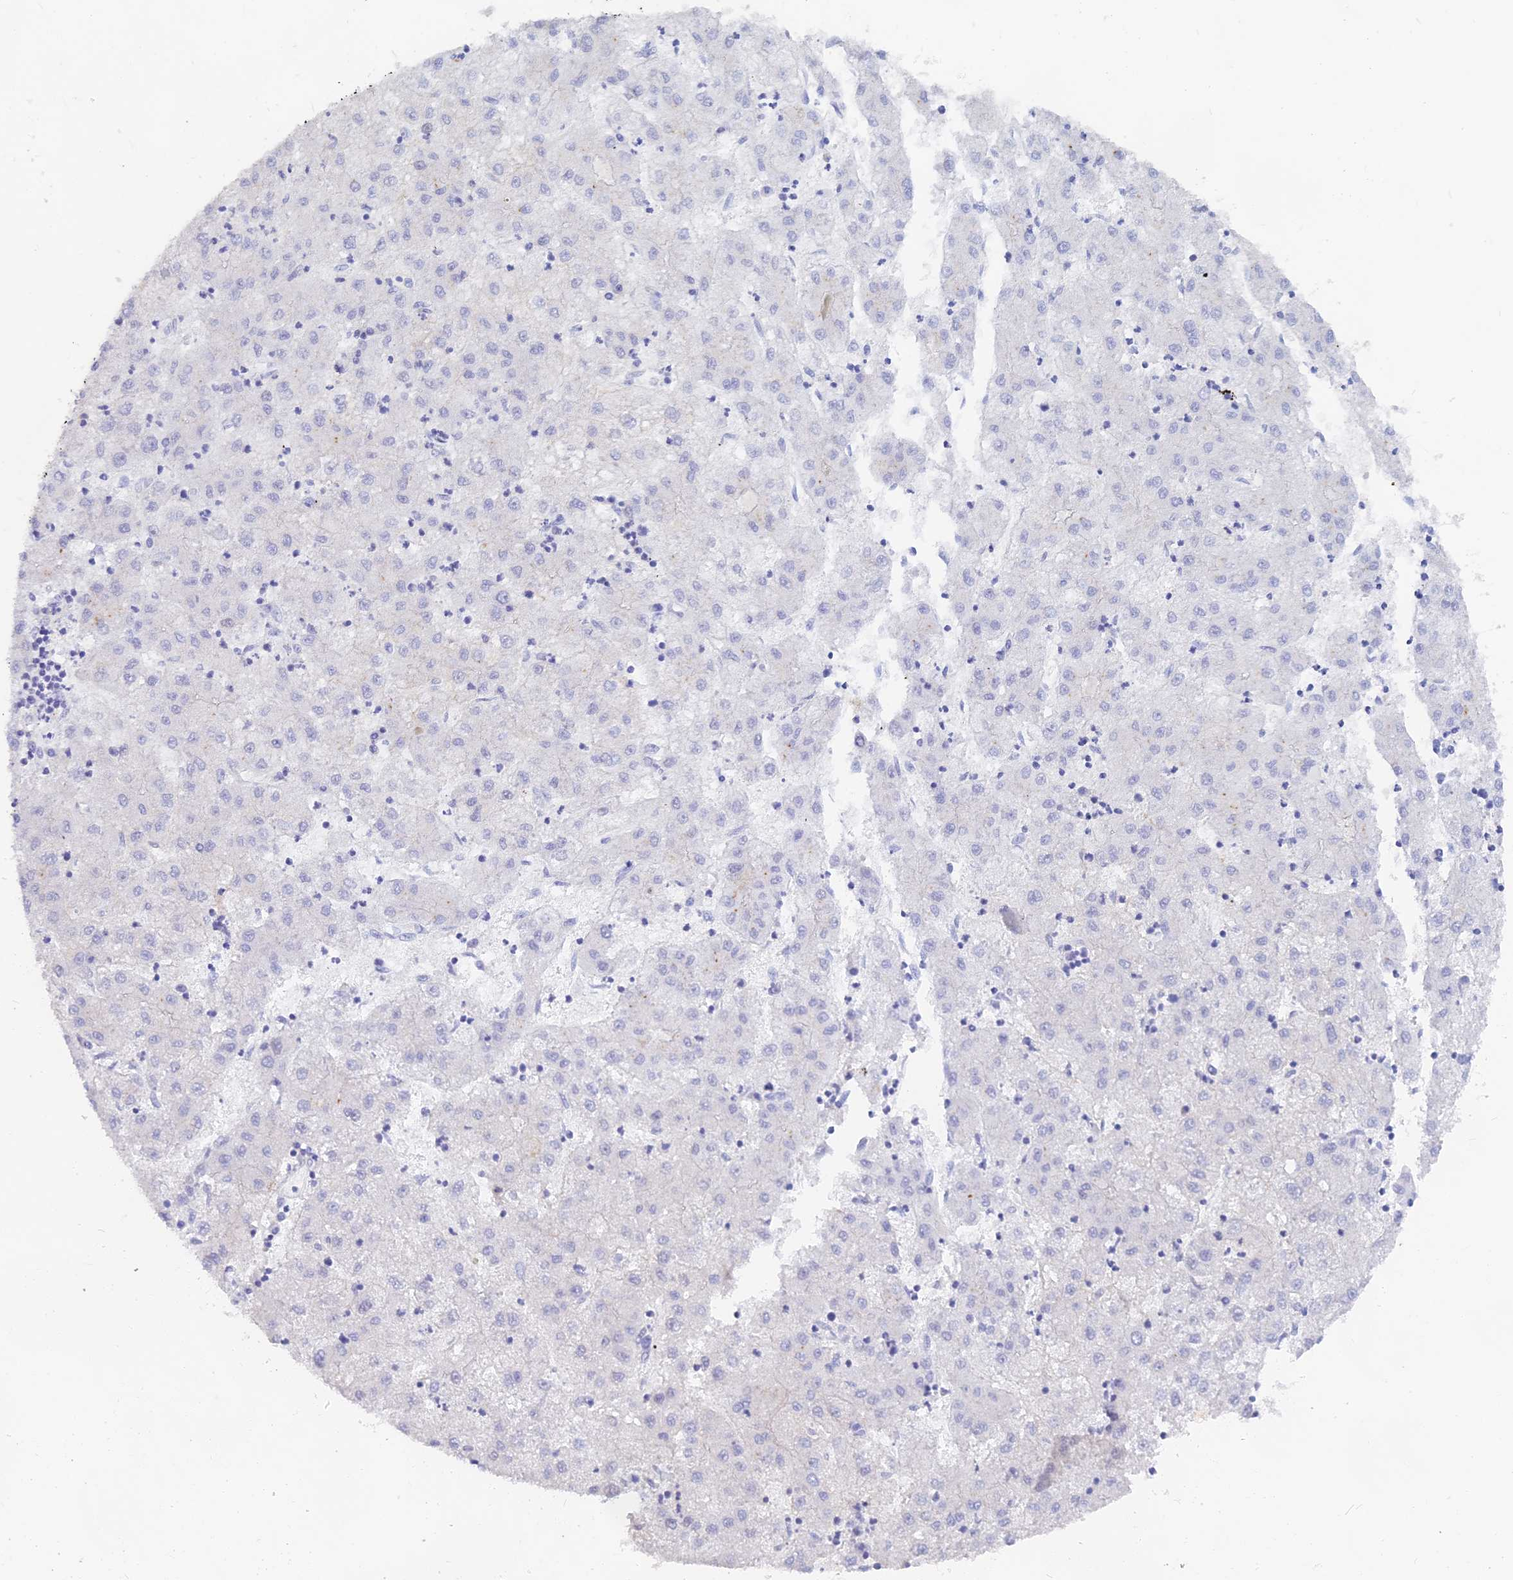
{"staining": {"intensity": "negative", "quantity": "none", "location": "none"}, "tissue": "liver cancer", "cell_type": "Tumor cells", "image_type": "cancer", "snomed": [{"axis": "morphology", "description": "Carcinoma, Hepatocellular, NOS"}, {"axis": "topography", "description": "Liver"}], "caption": "There is no significant positivity in tumor cells of liver cancer.", "gene": "LRIF1", "patient": {"sex": "male", "age": 72}}